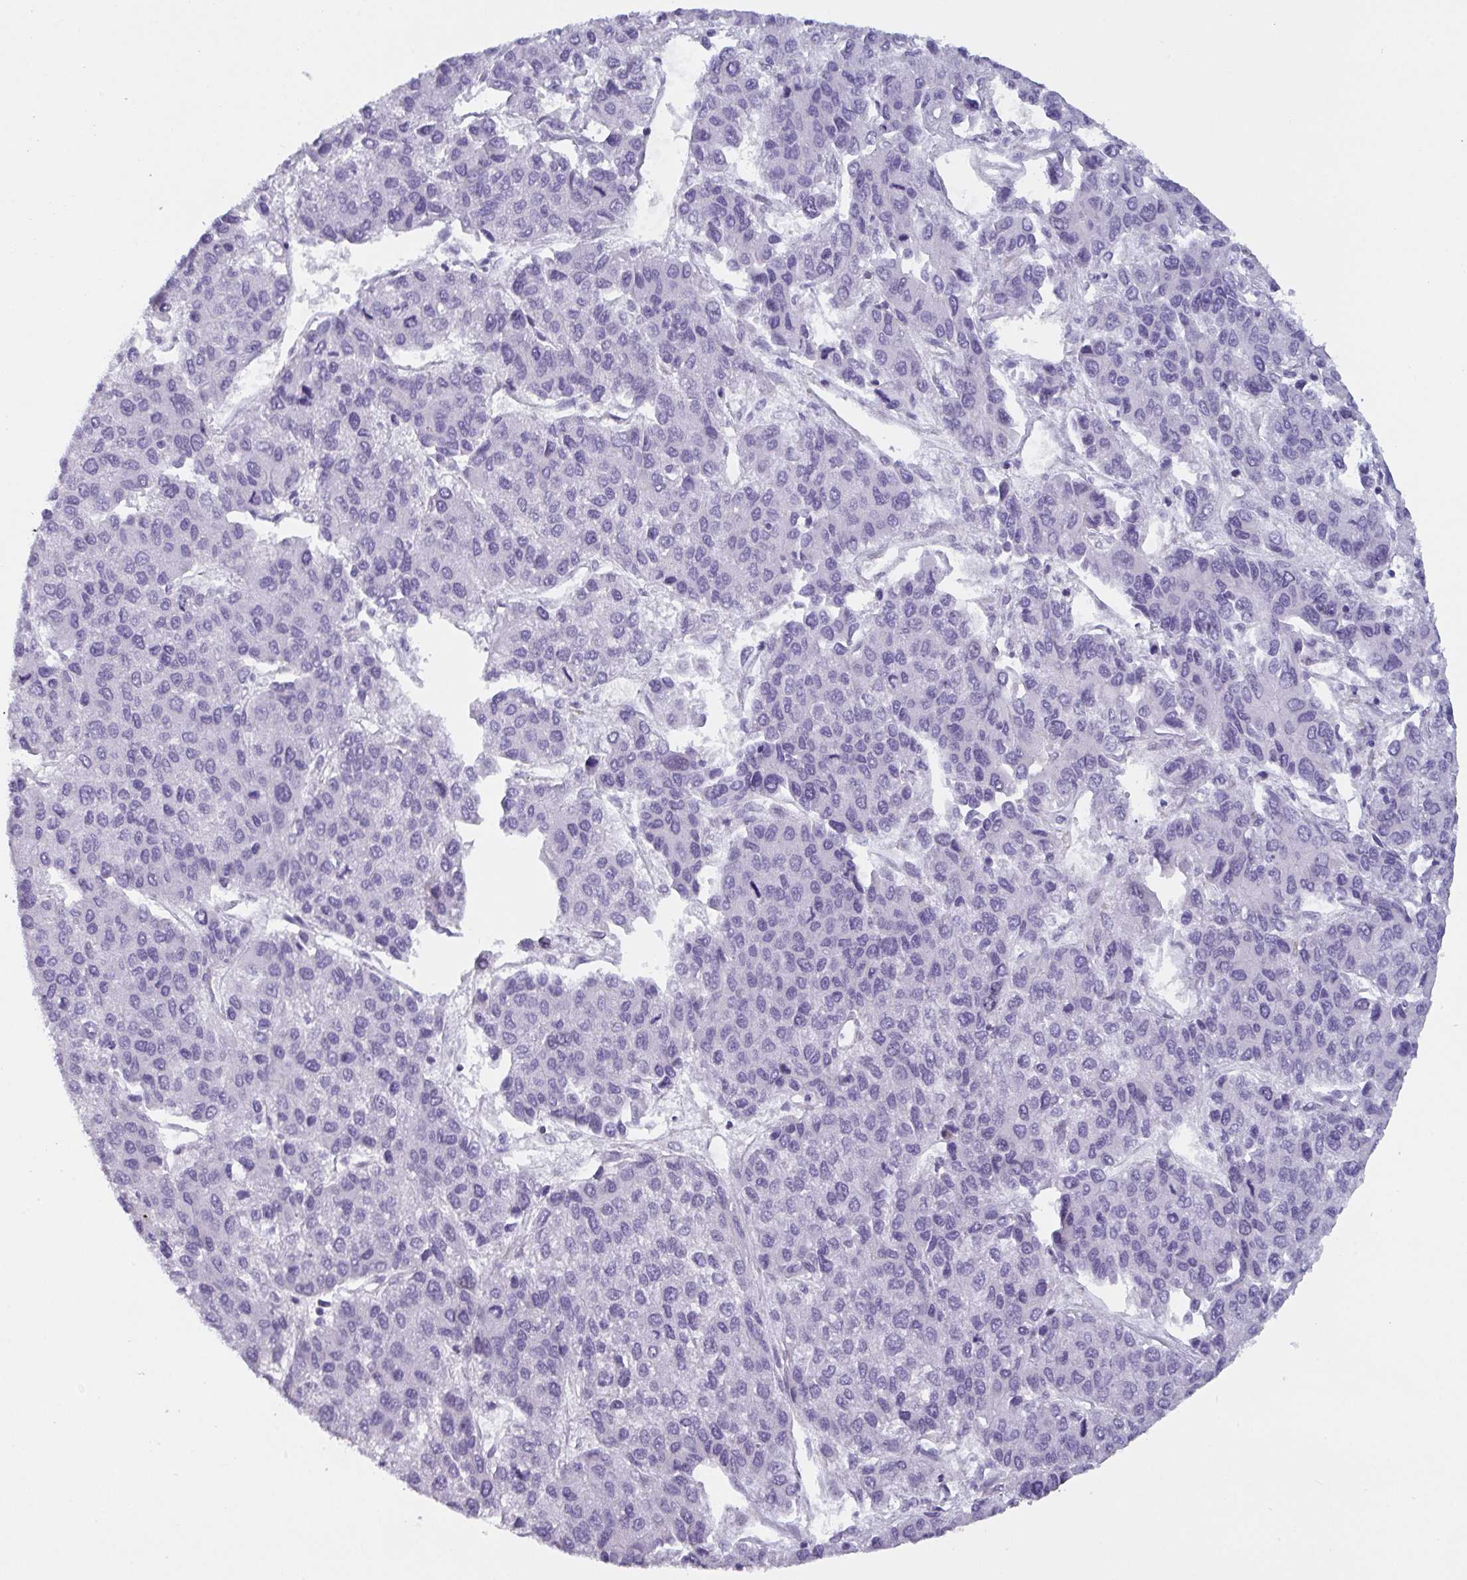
{"staining": {"intensity": "negative", "quantity": "none", "location": "none"}, "tissue": "liver cancer", "cell_type": "Tumor cells", "image_type": "cancer", "snomed": [{"axis": "morphology", "description": "Carcinoma, Hepatocellular, NOS"}, {"axis": "topography", "description": "Liver"}], "caption": "Tumor cells are negative for brown protein staining in liver cancer (hepatocellular carcinoma).", "gene": "OR5P3", "patient": {"sex": "female", "age": 66}}